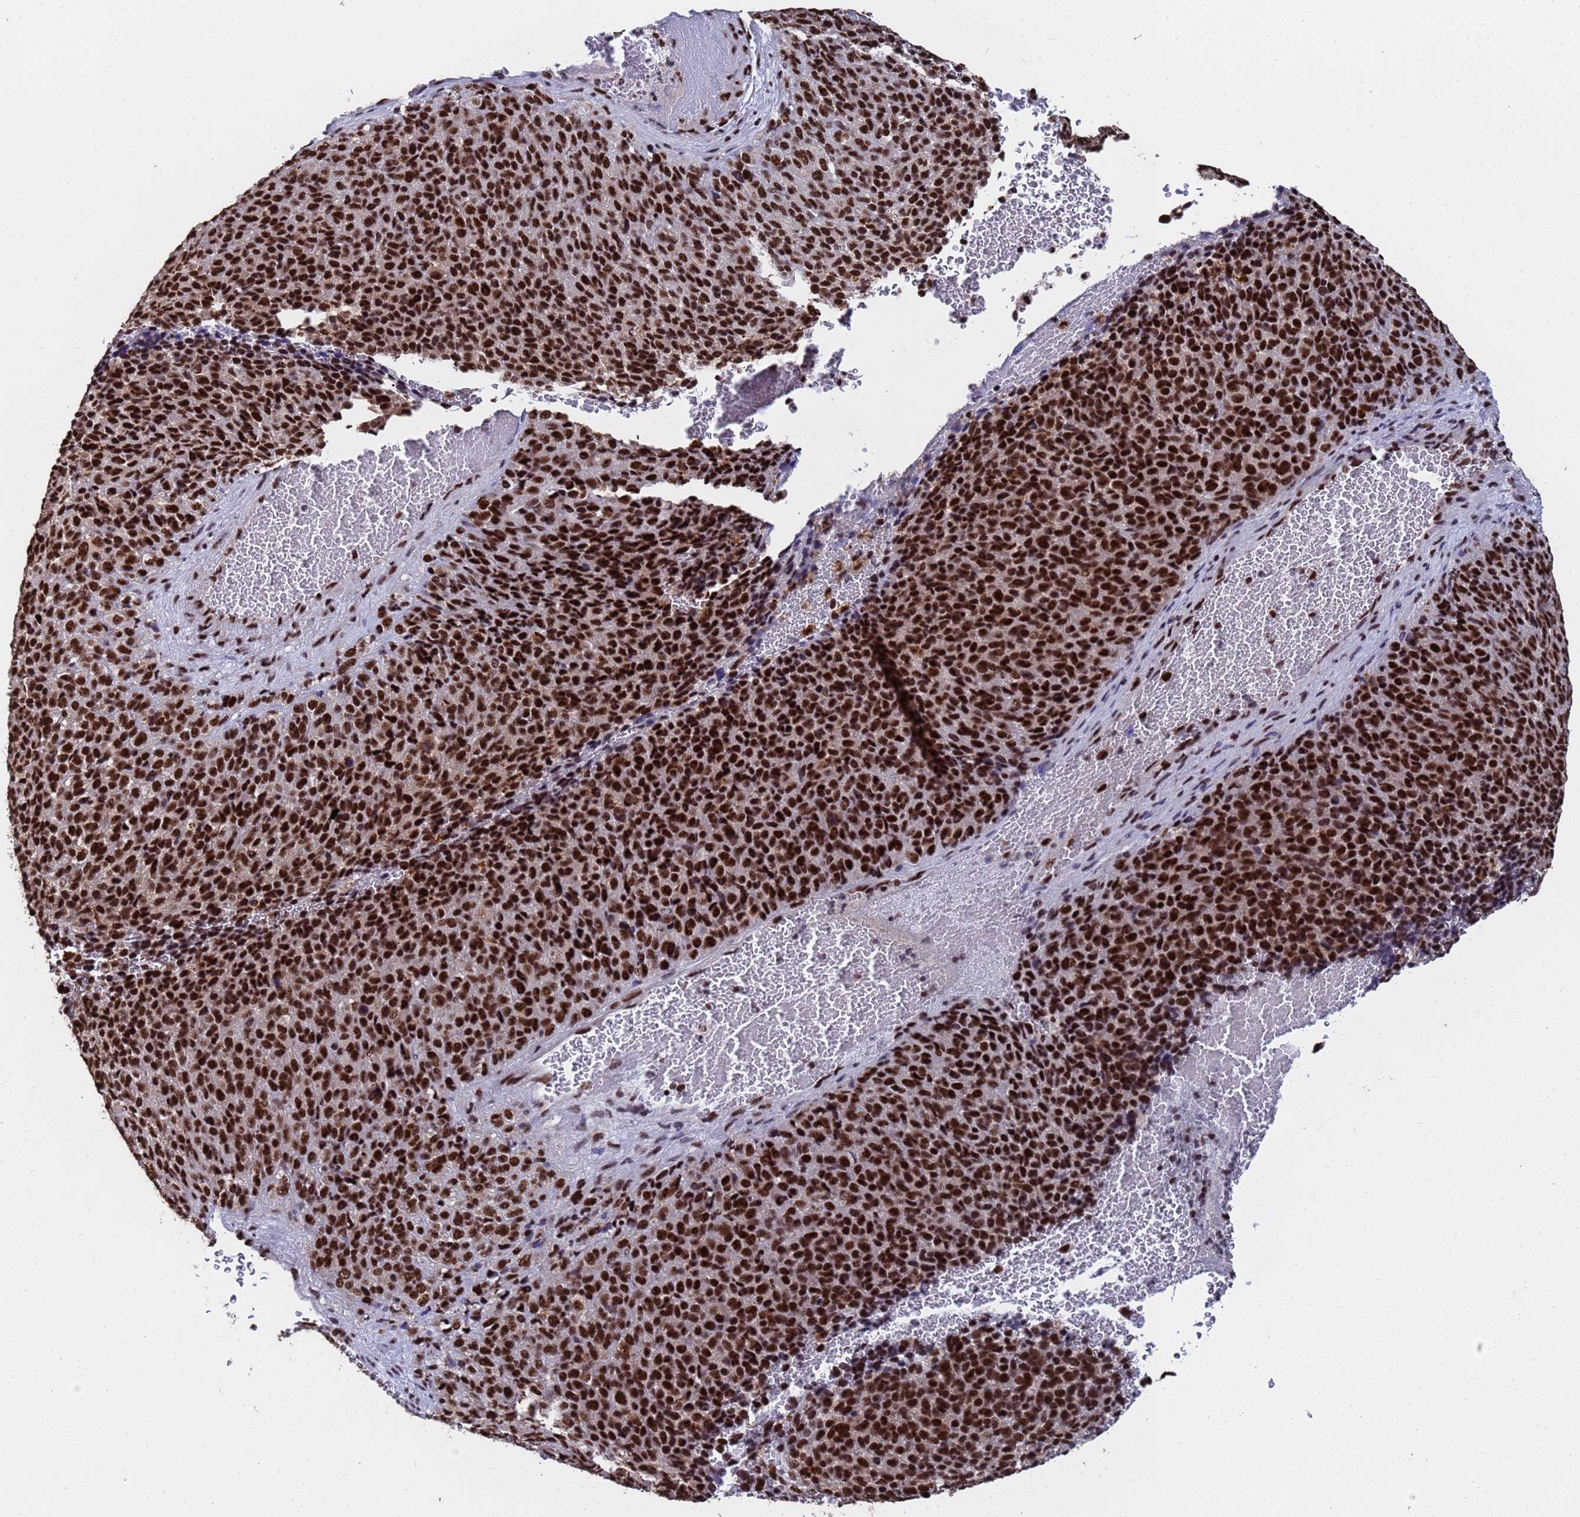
{"staining": {"intensity": "strong", "quantity": ">75%", "location": "nuclear"}, "tissue": "melanoma", "cell_type": "Tumor cells", "image_type": "cancer", "snomed": [{"axis": "morphology", "description": "Malignant melanoma, Metastatic site"}, {"axis": "topography", "description": "Brain"}], "caption": "Human melanoma stained for a protein (brown) shows strong nuclear positive staining in about >75% of tumor cells.", "gene": "SF3B2", "patient": {"sex": "female", "age": 56}}